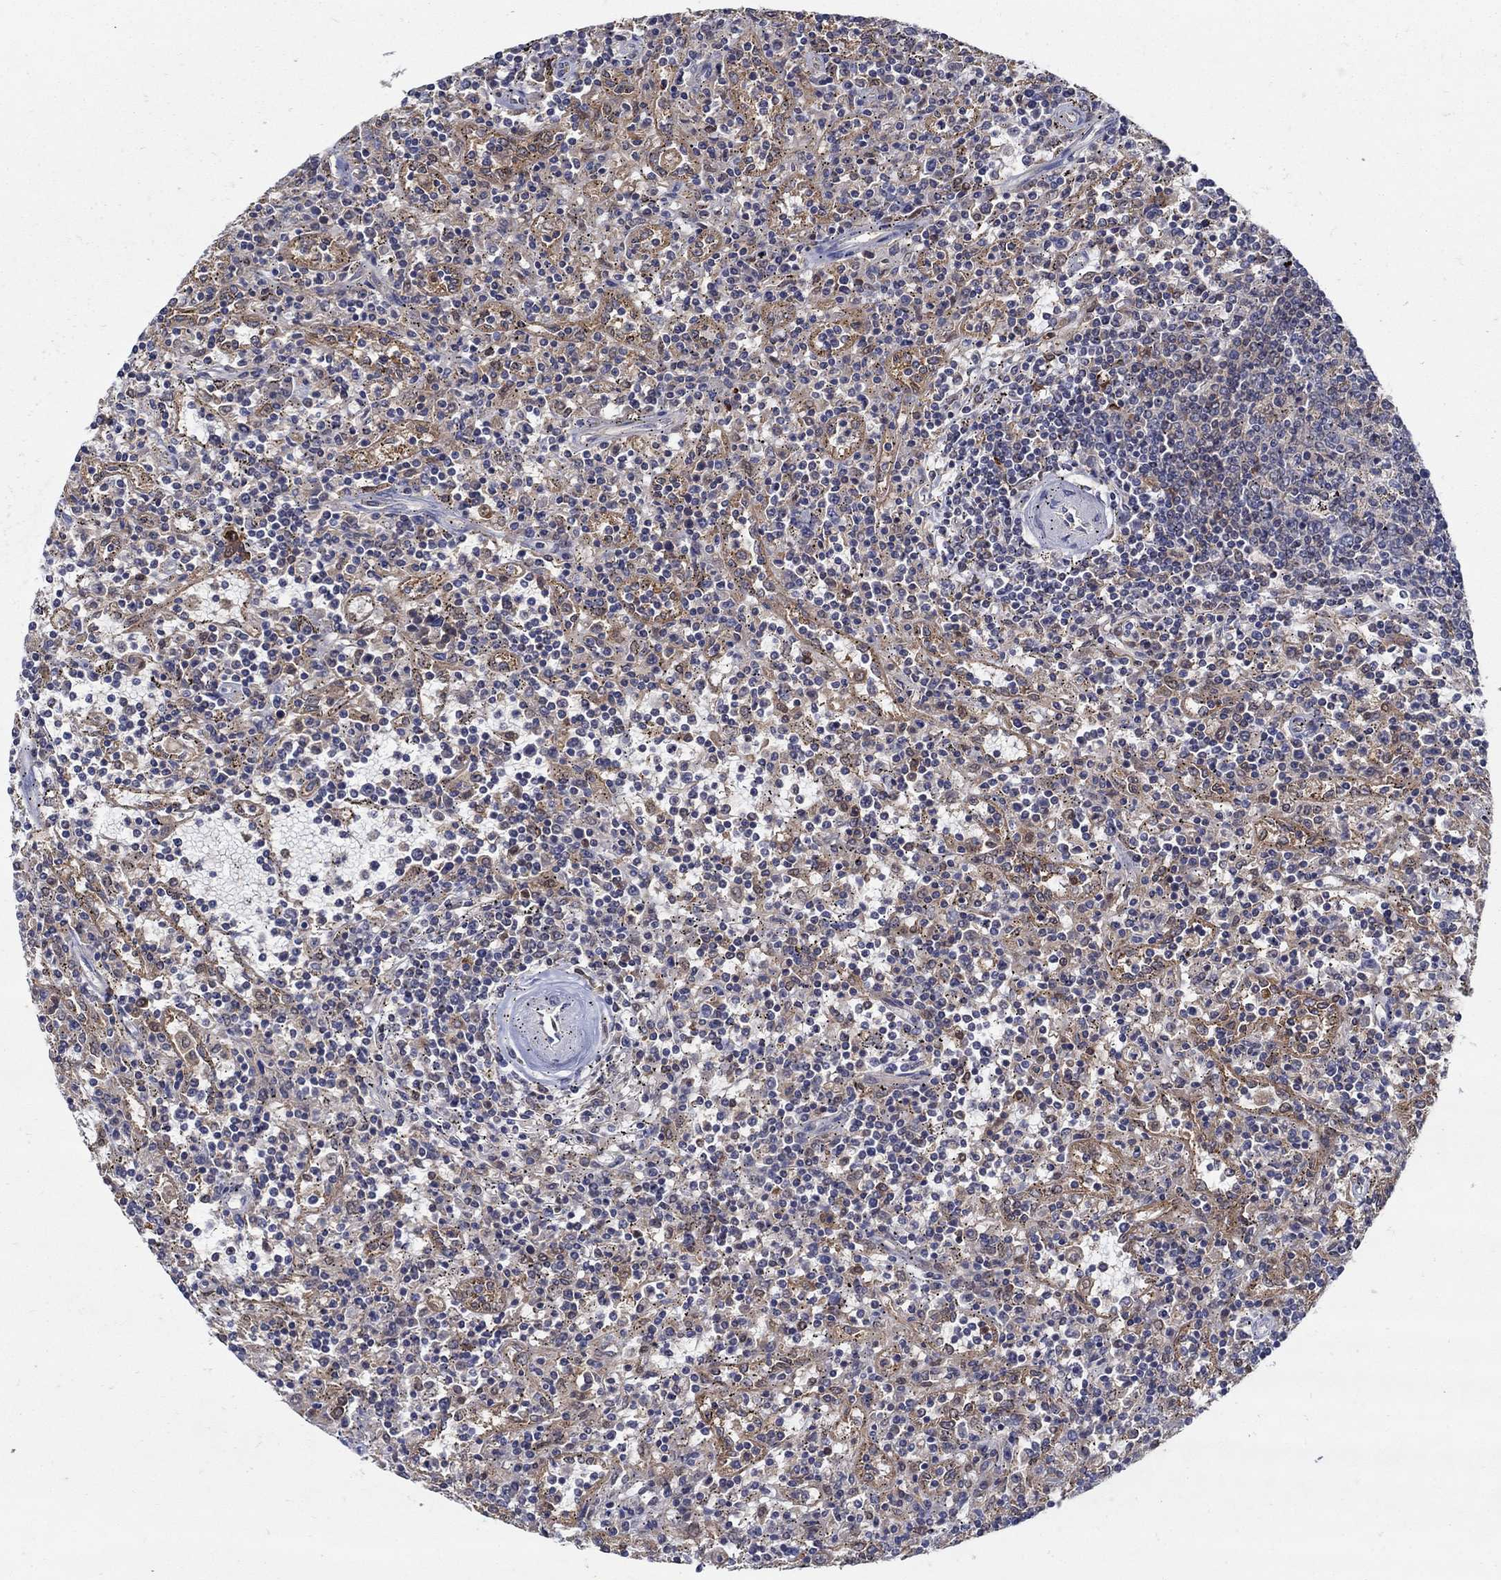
{"staining": {"intensity": "negative", "quantity": "none", "location": "none"}, "tissue": "lymphoma", "cell_type": "Tumor cells", "image_type": "cancer", "snomed": [{"axis": "morphology", "description": "Malignant lymphoma, non-Hodgkin's type, Low grade"}, {"axis": "topography", "description": "Spleen"}], "caption": "DAB (3,3'-diaminobenzidine) immunohistochemical staining of low-grade malignant lymphoma, non-Hodgkin's type exhibits no significant staining in tumor cells. (Immunohistochemistry (ihc), brightfield microscopy, high magnification).", "gene": "MTHFR", "patient": {"sex": "male", "age": 62}}